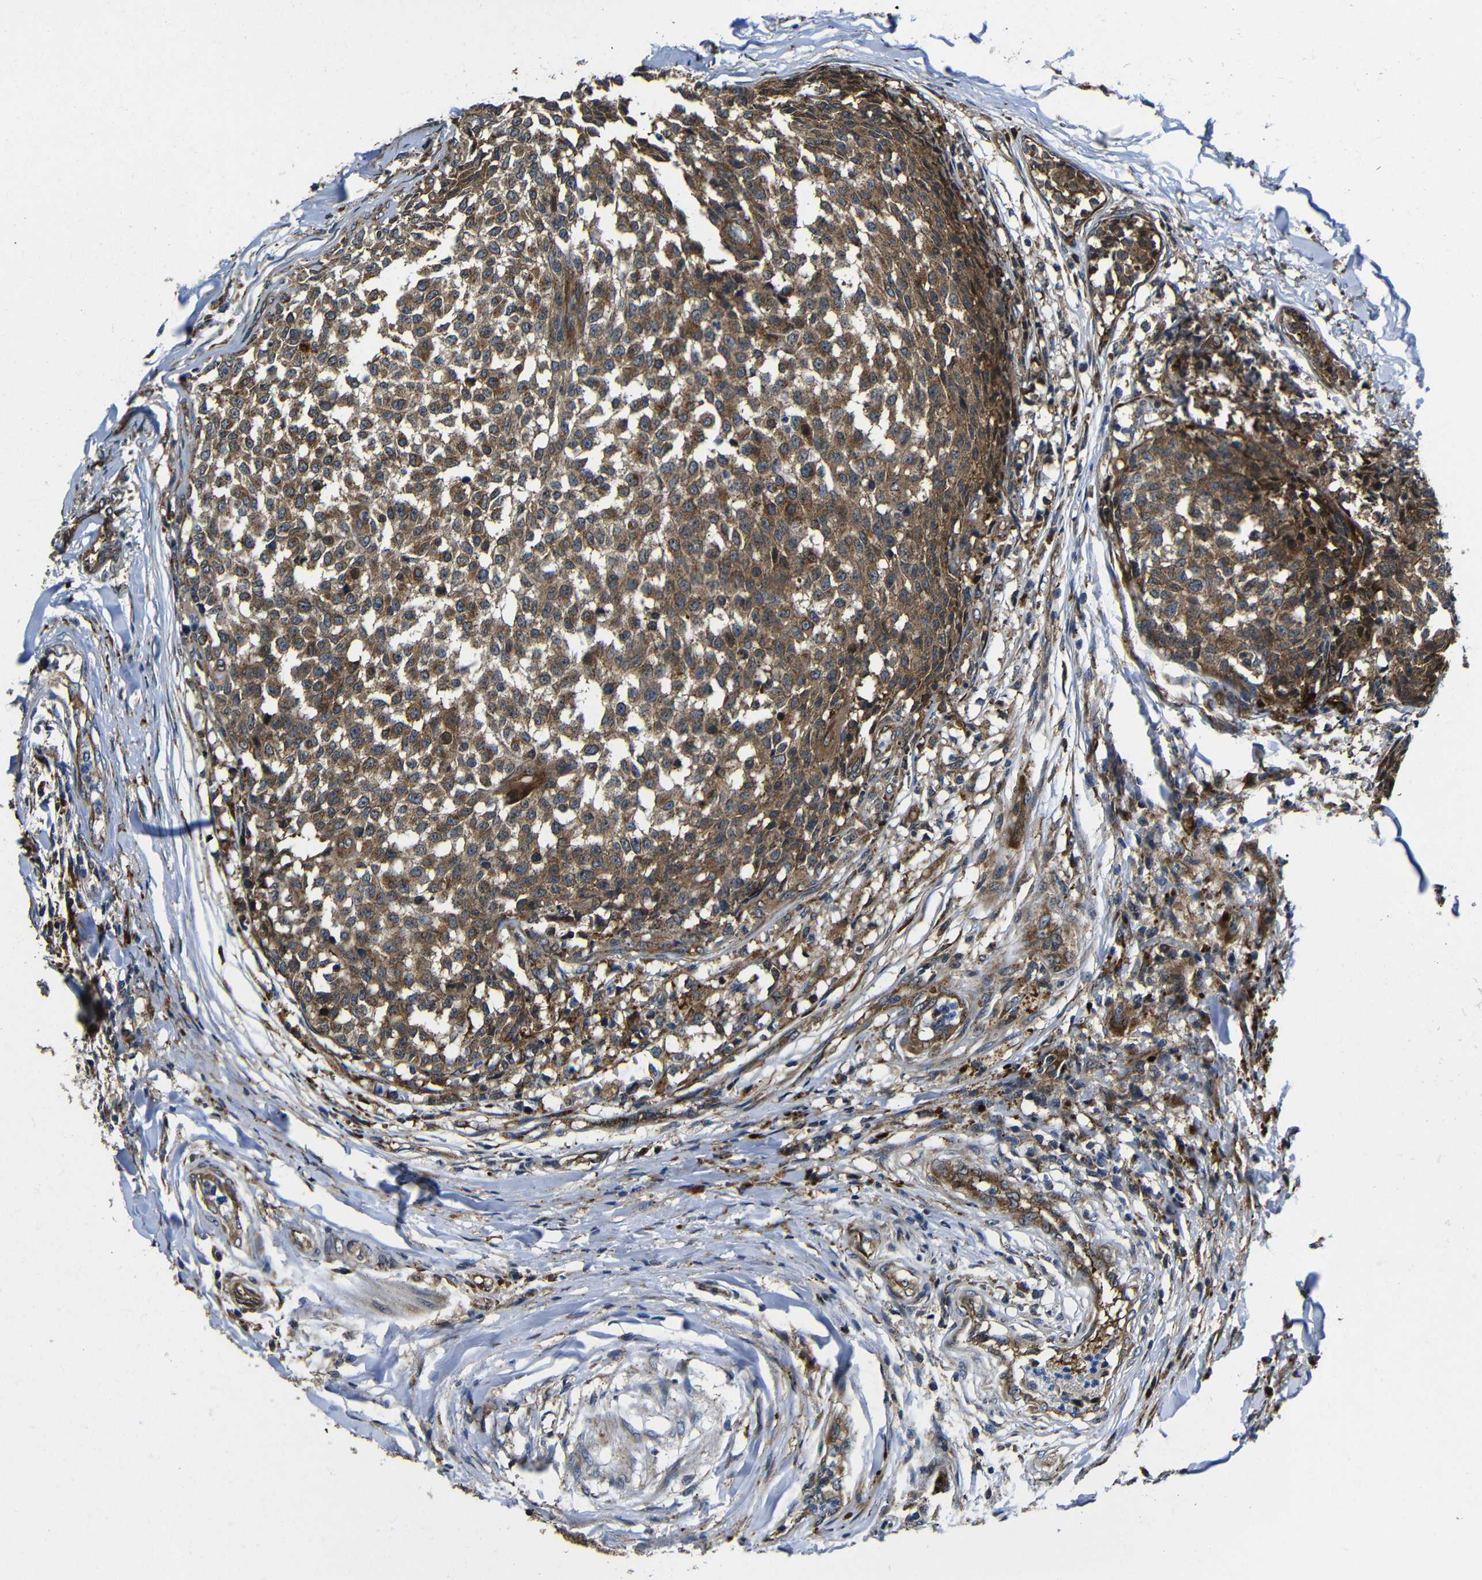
{"staining": {"intensity": "moderate", "quantity": ">75%", "location": "cytoplasmic/membranous"}, "tissue": "testis cancer", "cell_type": "Tumor cells", "image_type": "cancer", "snomed": [{"axis": "morphology", "description": "Seminoma, NOS"}, {"axis": "topography", "description": "Testis"}], "caption": "Immunohistochemical staining of testis seminoma shows moderate cytoplasmic/membranous protein positivity in about >75% of tumor cells.", "gene": "ABCE1", "patient": {"sex": "male", "age": 59}}